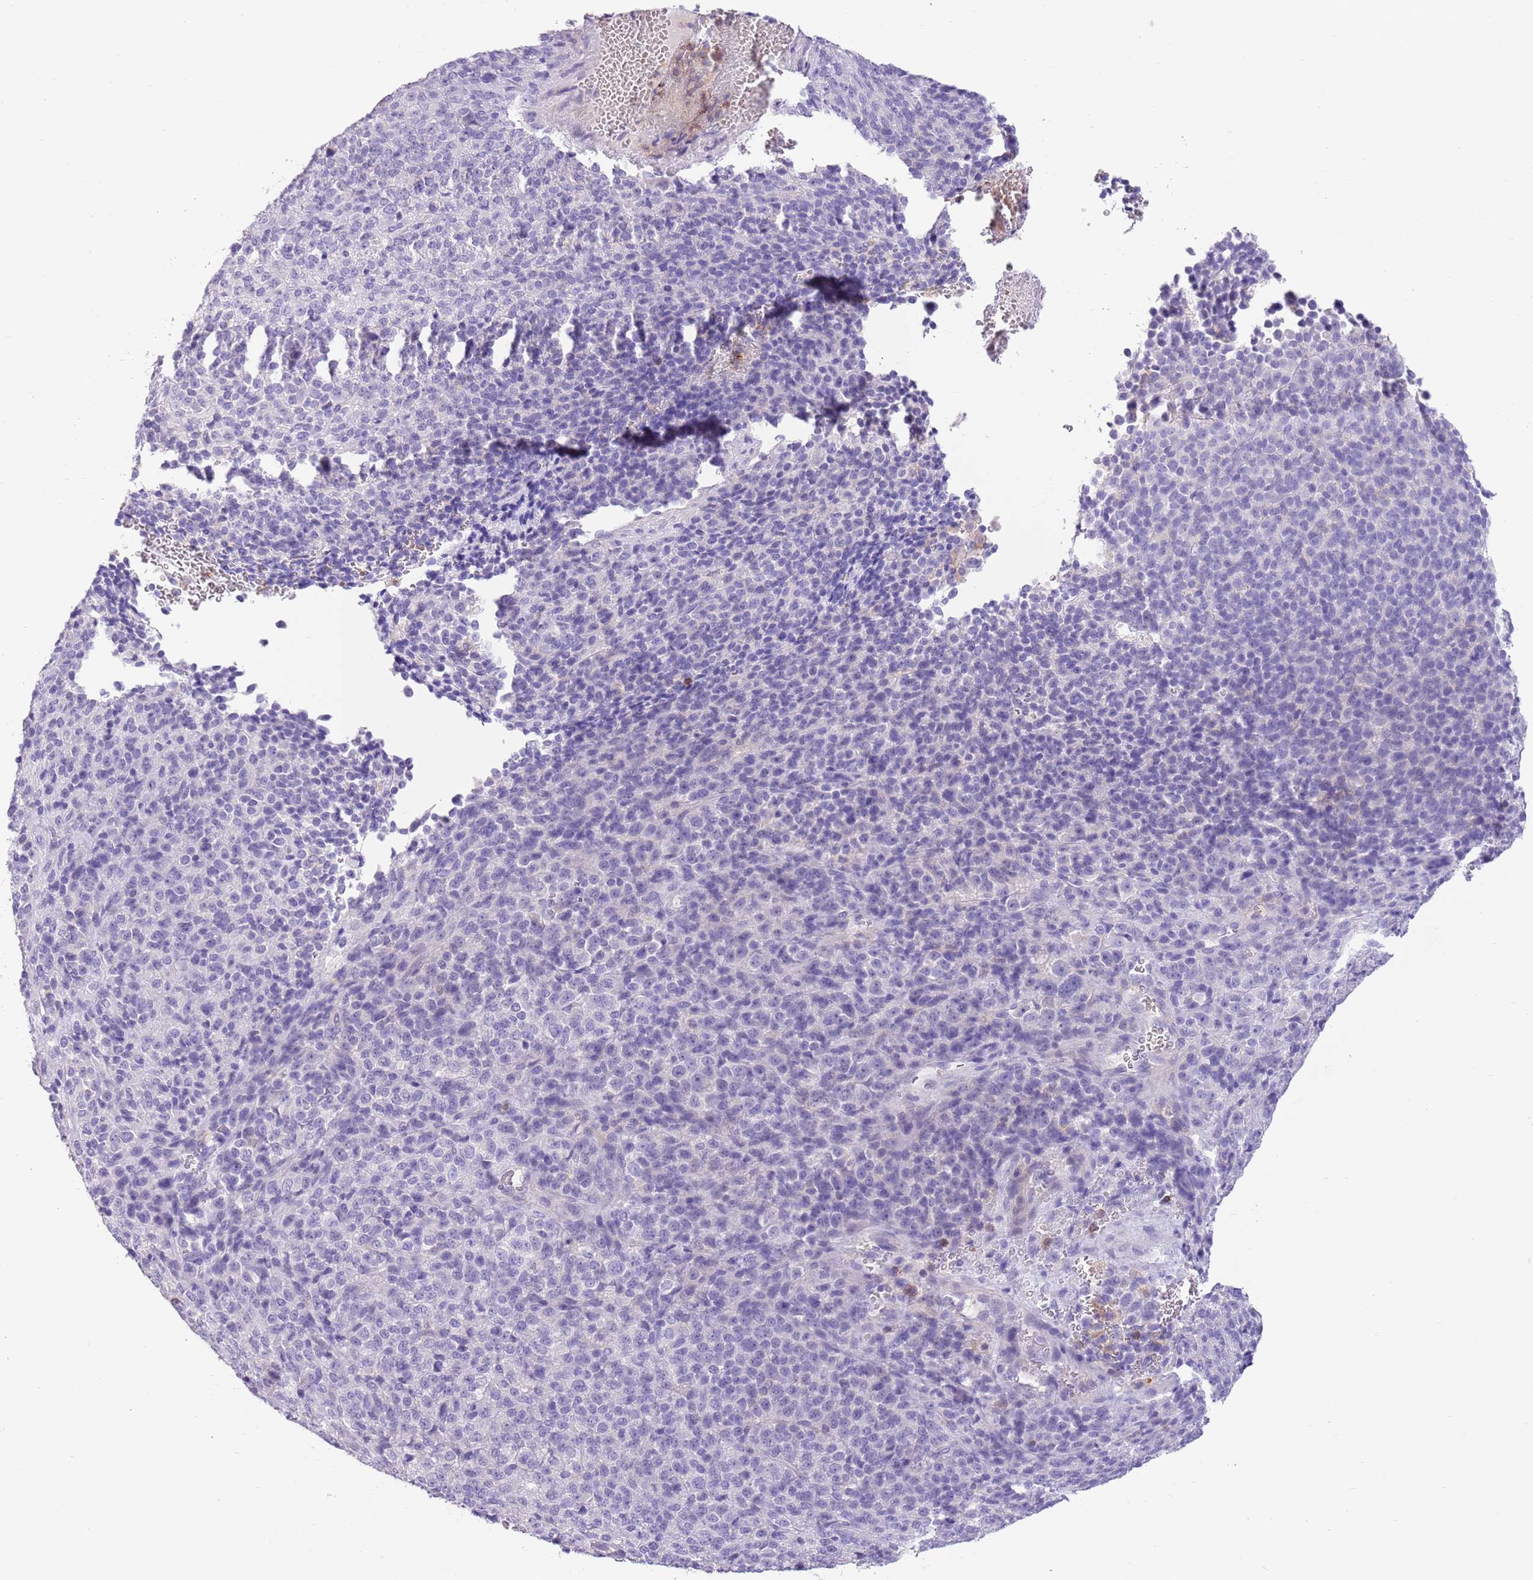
{"staining": {"intensity": "negative", "quantity": "none", "location": "none"}, "tissue": "melanoma", "cell_type": "Tumor cells", "image_type": "cancer", "snomed": [{"axis": "morphology", "description": "Malignant melanoma, Metastatic site"}, {"axis": "topography", "description": "Brain"}], "caption": "The histopathology image shows no significant staining in tumor cells of malignant melanoma (metastatic site).", "gene": "OR4Q3", "patient": {"sex": "female", "age": 56}}